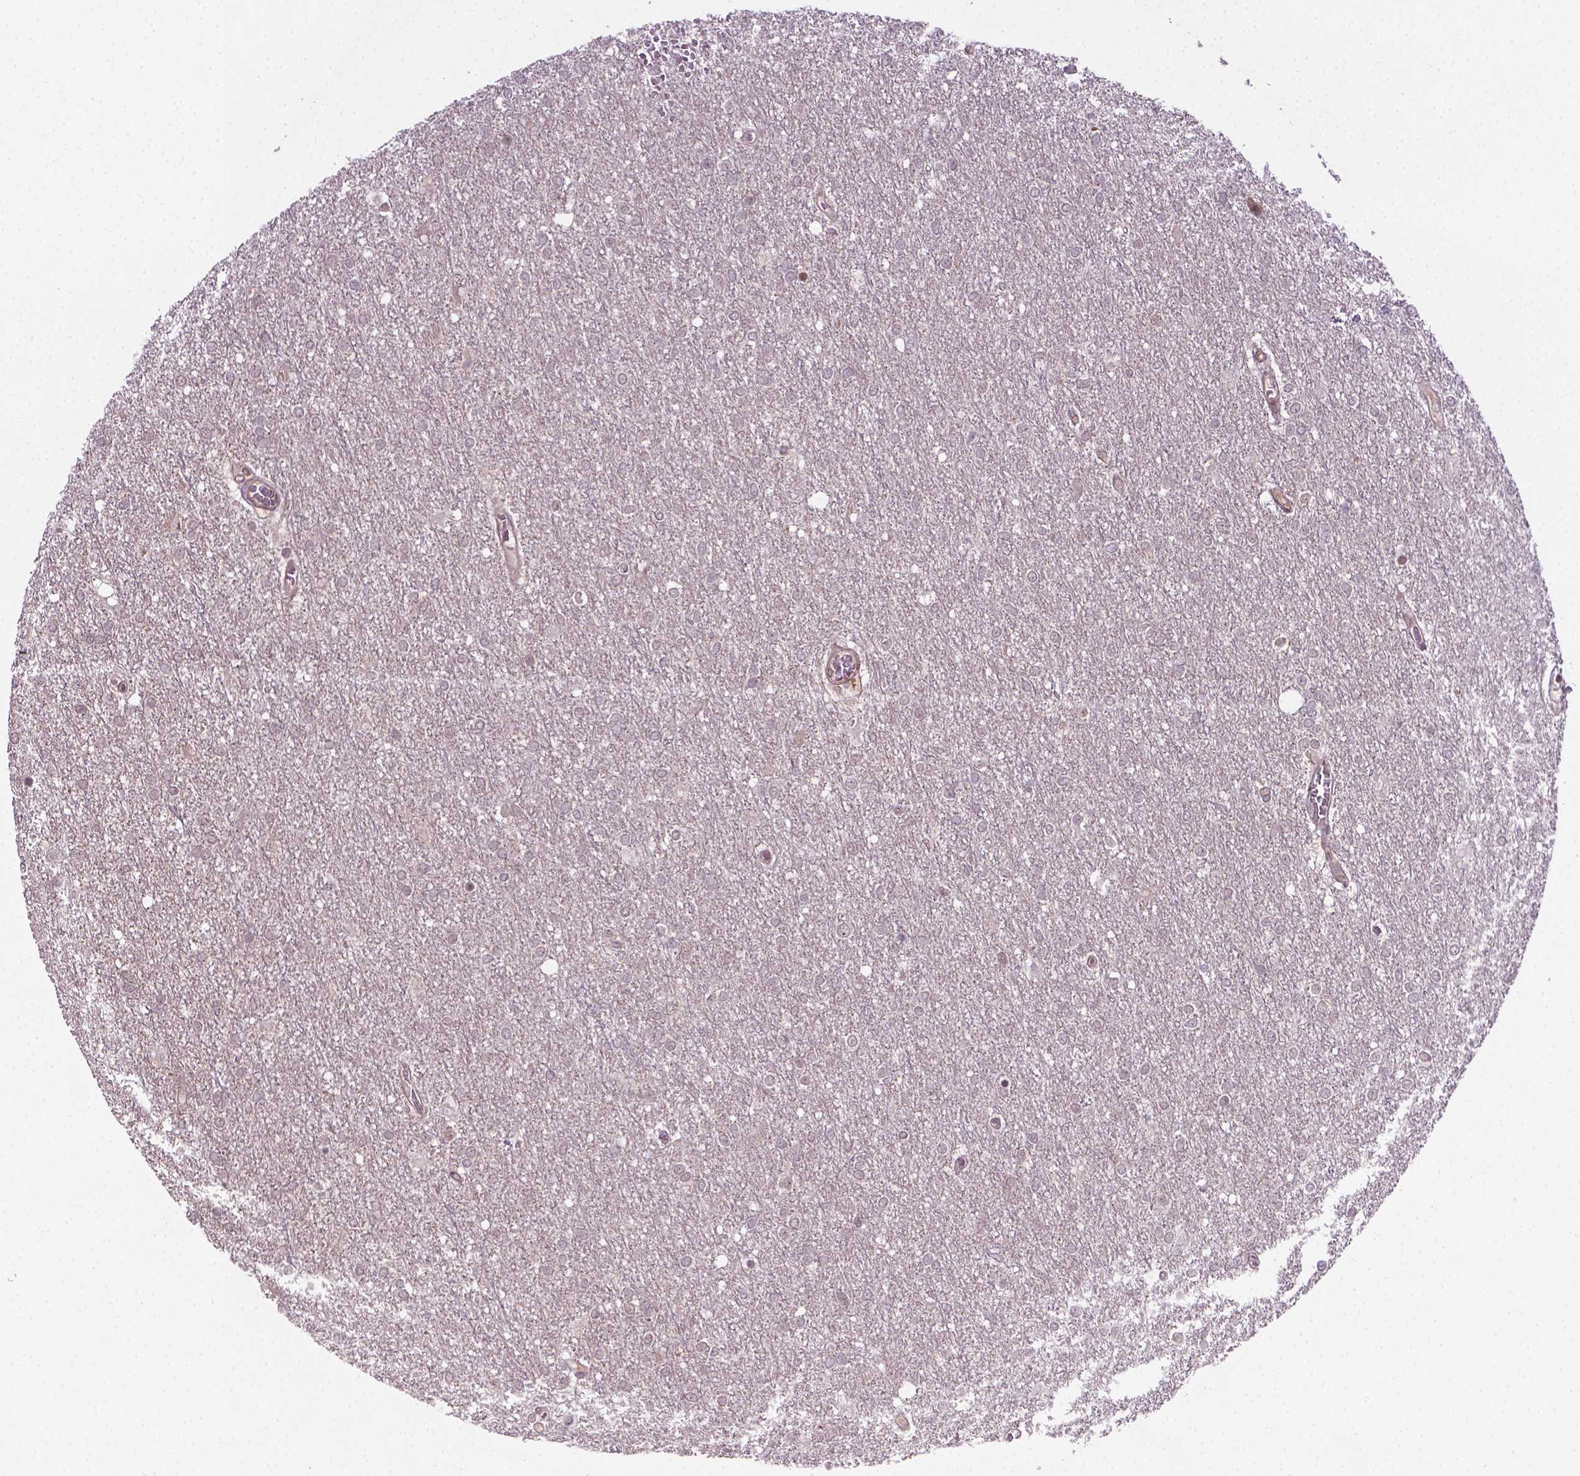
{"staining": {"intensity": "negative", "quantity": "none", "location": "none"}, "tissue": "glioma", "cell_type": "Tumor cells", "image_type": "cancer", "snomed": [{"axis": "morphology", "description": "Glioma, malignant, High grade"}, {"axis": "topography", "description": "Brain"}], "caption": "This image is of glioma stained with immunohistochemistry (IHC) to label a protein in brown with the nuclei are counter-stained blue. There is no positivity in tumor cells.", "gene": "ANKRD54", "patient": {"sex": "female", "age": 61}}